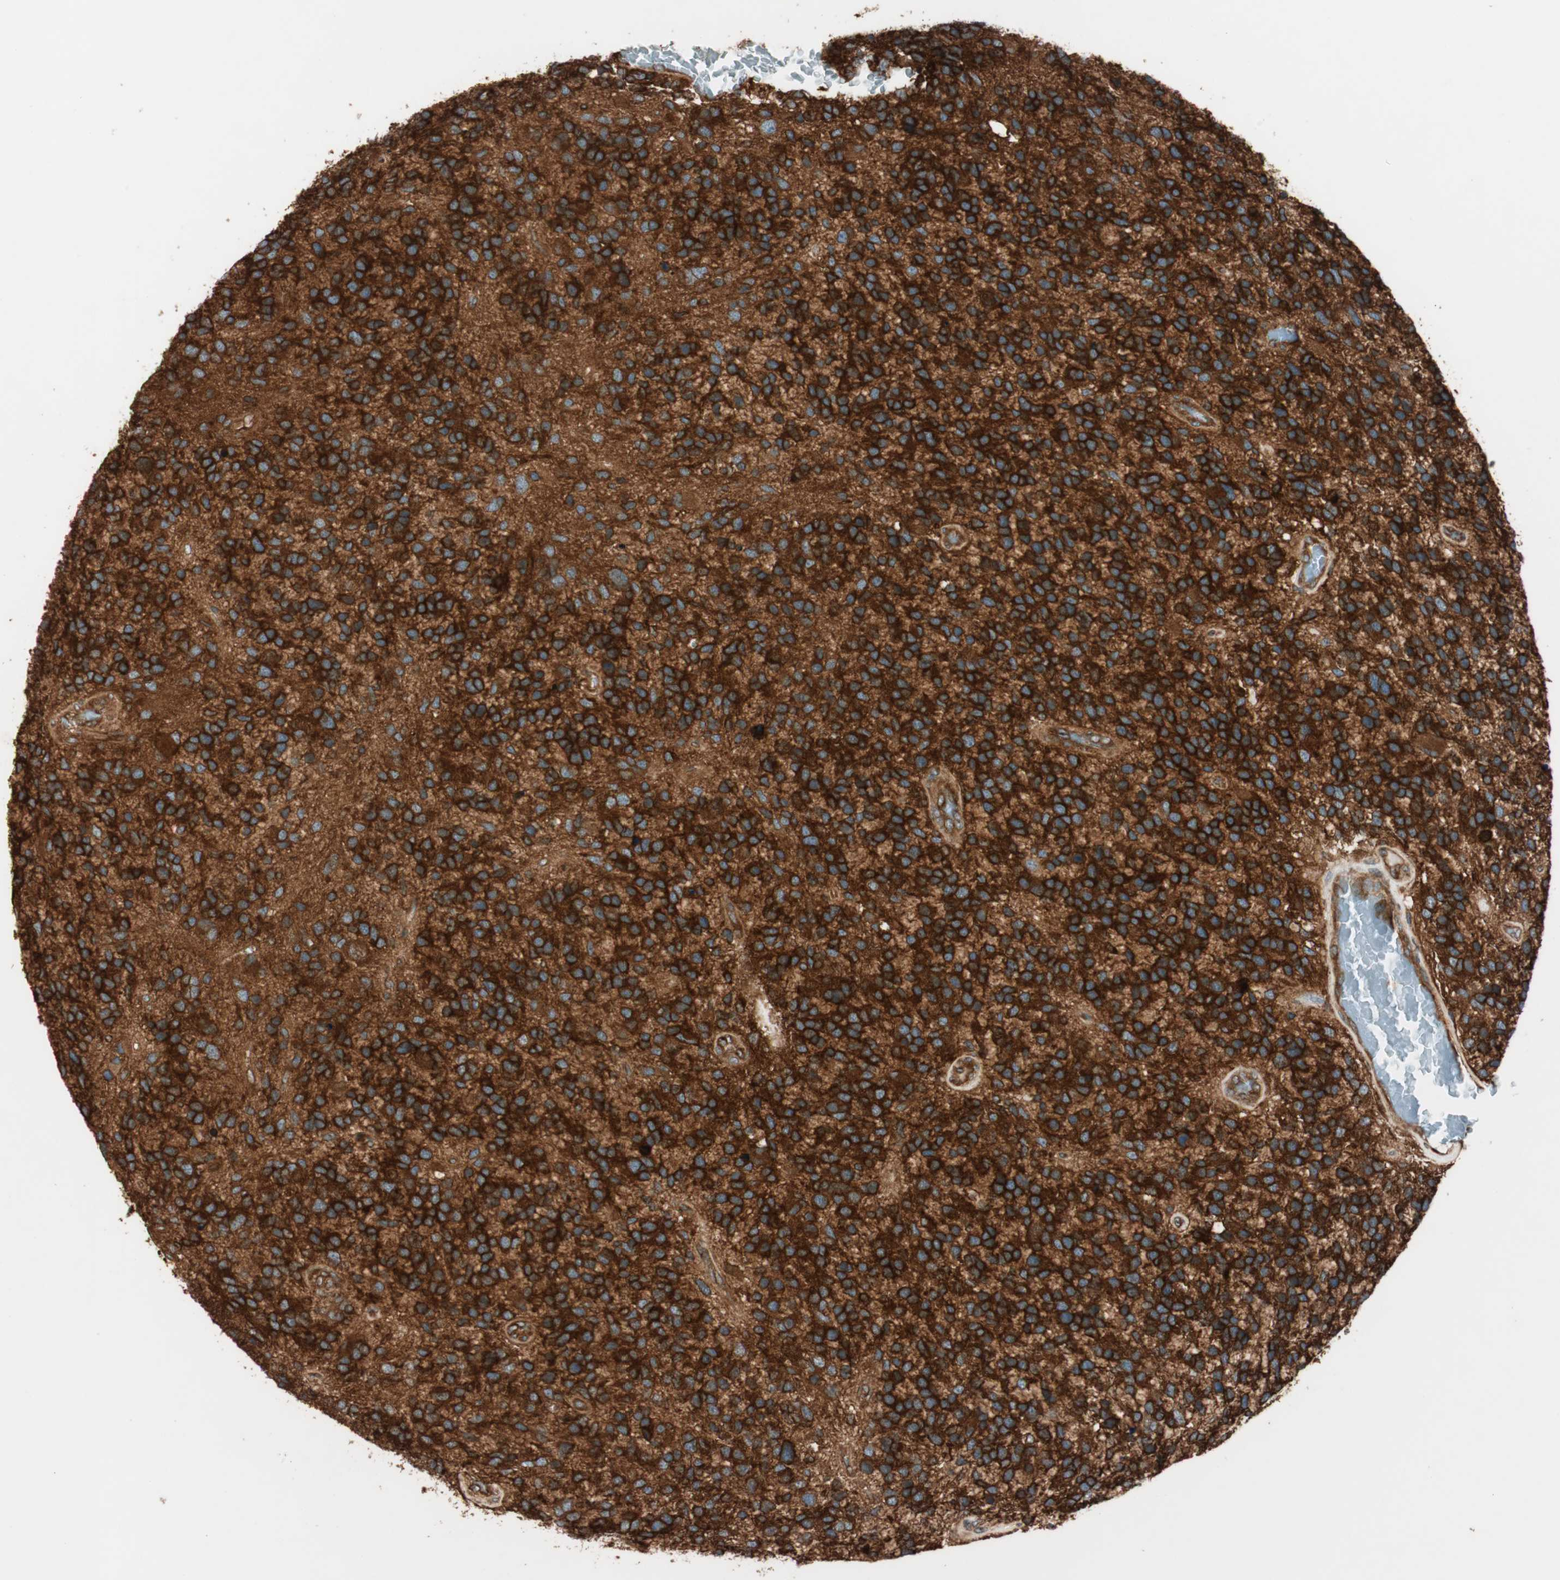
{"staining": {"intensity": "strong", "quantity": ">75%", "location": "cytoplasmic/membranous"}, "tissue": "glioma", "cell_type": "Tumor cells", "image_type": "cancer", "snomed": [{"axis": "morphology", "description": "Glioma, malignant, High grade"}, {"axis": "topography", "description": "Brain"}], "caption": "Malignant glioma (high-grade) stained for a protein exhibits strong cytoplasmic/membranous positivity in tumor cells. (Stains: DAB (3,3'-diaminobenzidine) in brown, nuclei in blue, Microscopy: brightfield microscopy at high magnification).", "gene": "RAB5A", "patient": {"sex": "female", "age": 58}}